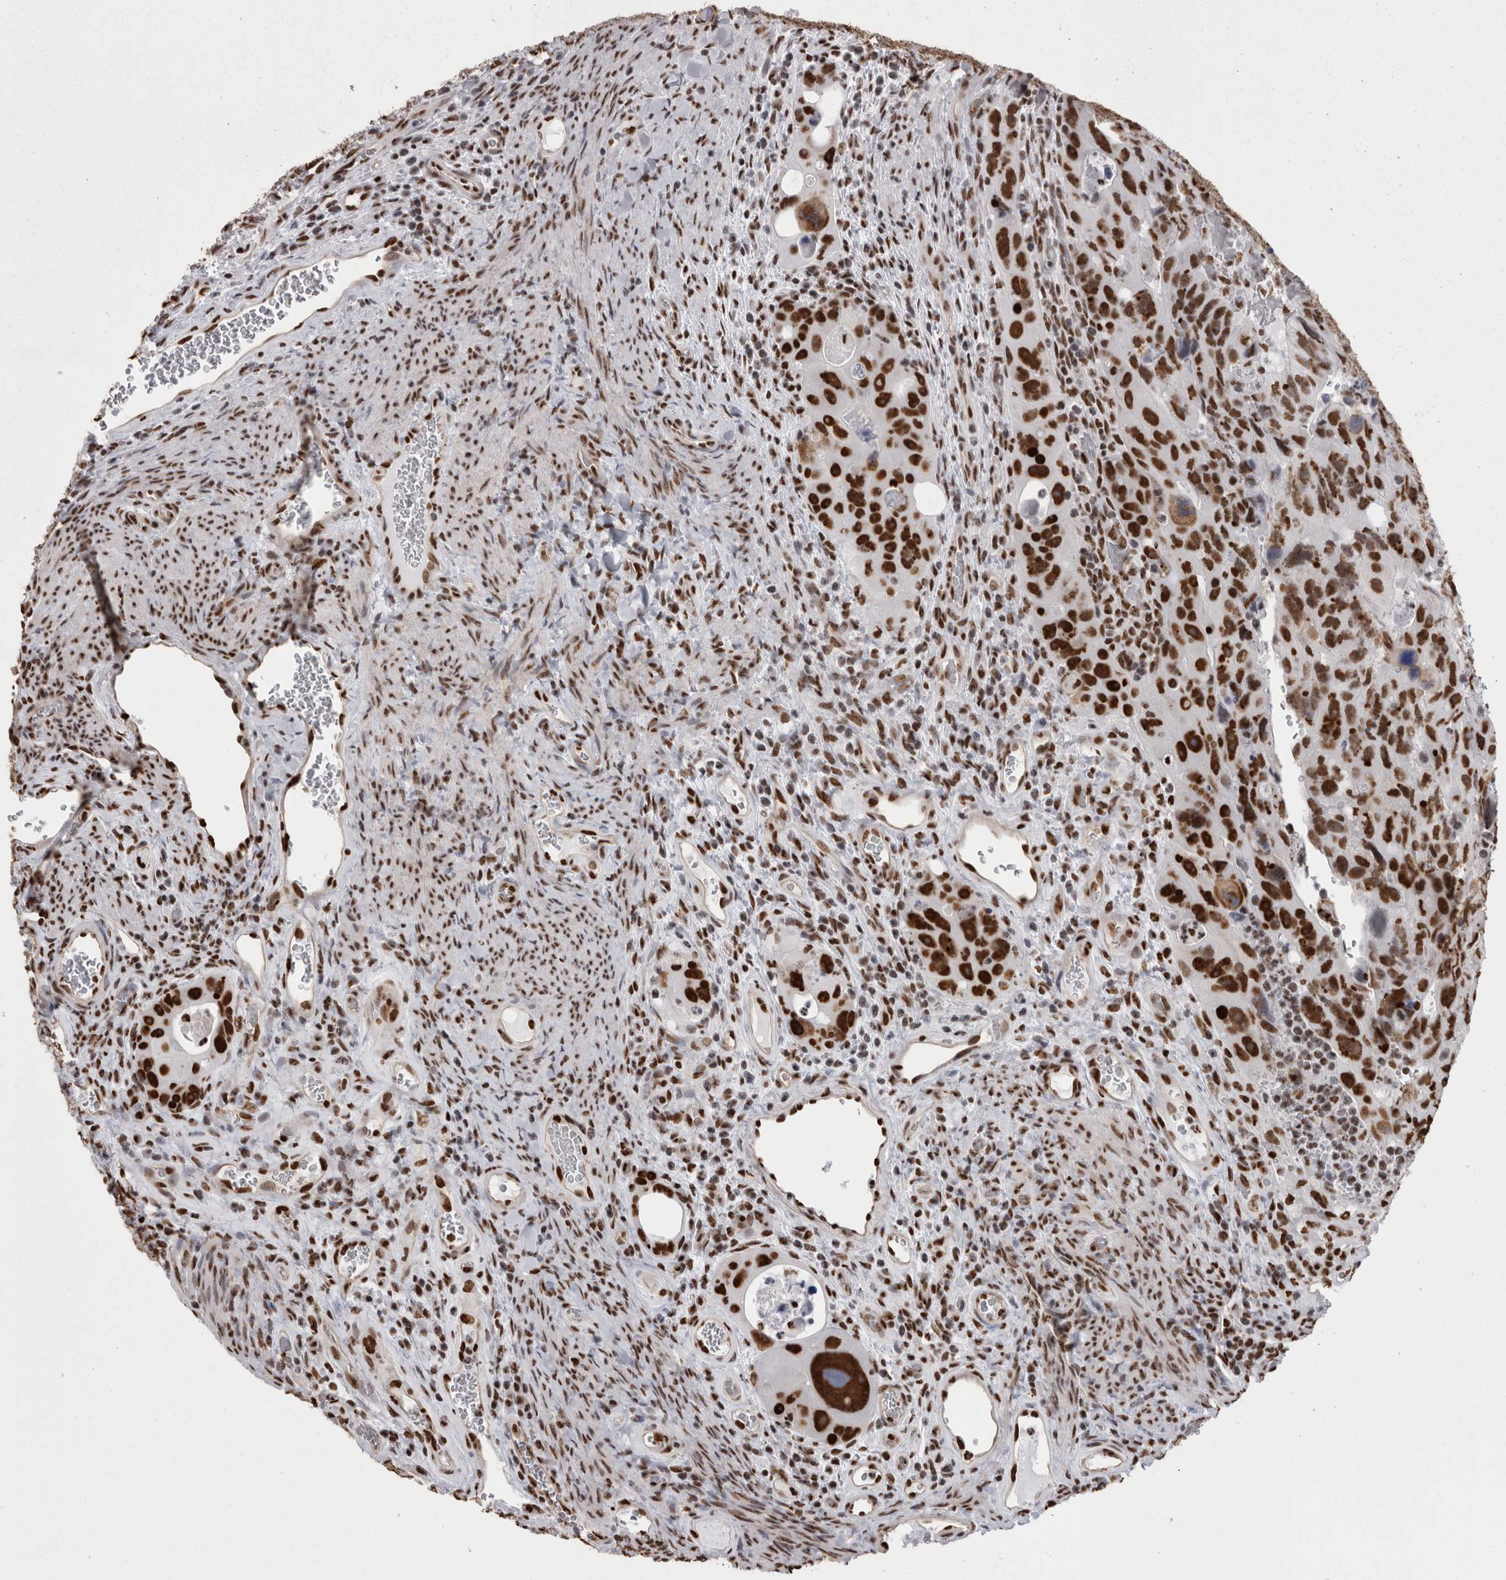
{"staining": {"intensity": "strong", "quantity": ">75%", "location": "nuclear"}, "tissue": "colorectal cancer", "cell_type": "Tumor cells", "image_type": "cancer", "snomed": [{"axis": "morphology", "description": "Adenocarcinoma, NOS"}, {"axis": "topography", "description": "Rectum"}], "caption": "Immunohistochemical staining of colorectal cancer (adenocarcinoma) exhibits high levels of strong nuclear protein expression in about >75% of tumor cells. Immunohistochemistry (ihc) stains the protein of interest in brown and the nuclei are stained blue.", "gene": "HNRNPM", "patient": {"sex": "male", "age": 59}}